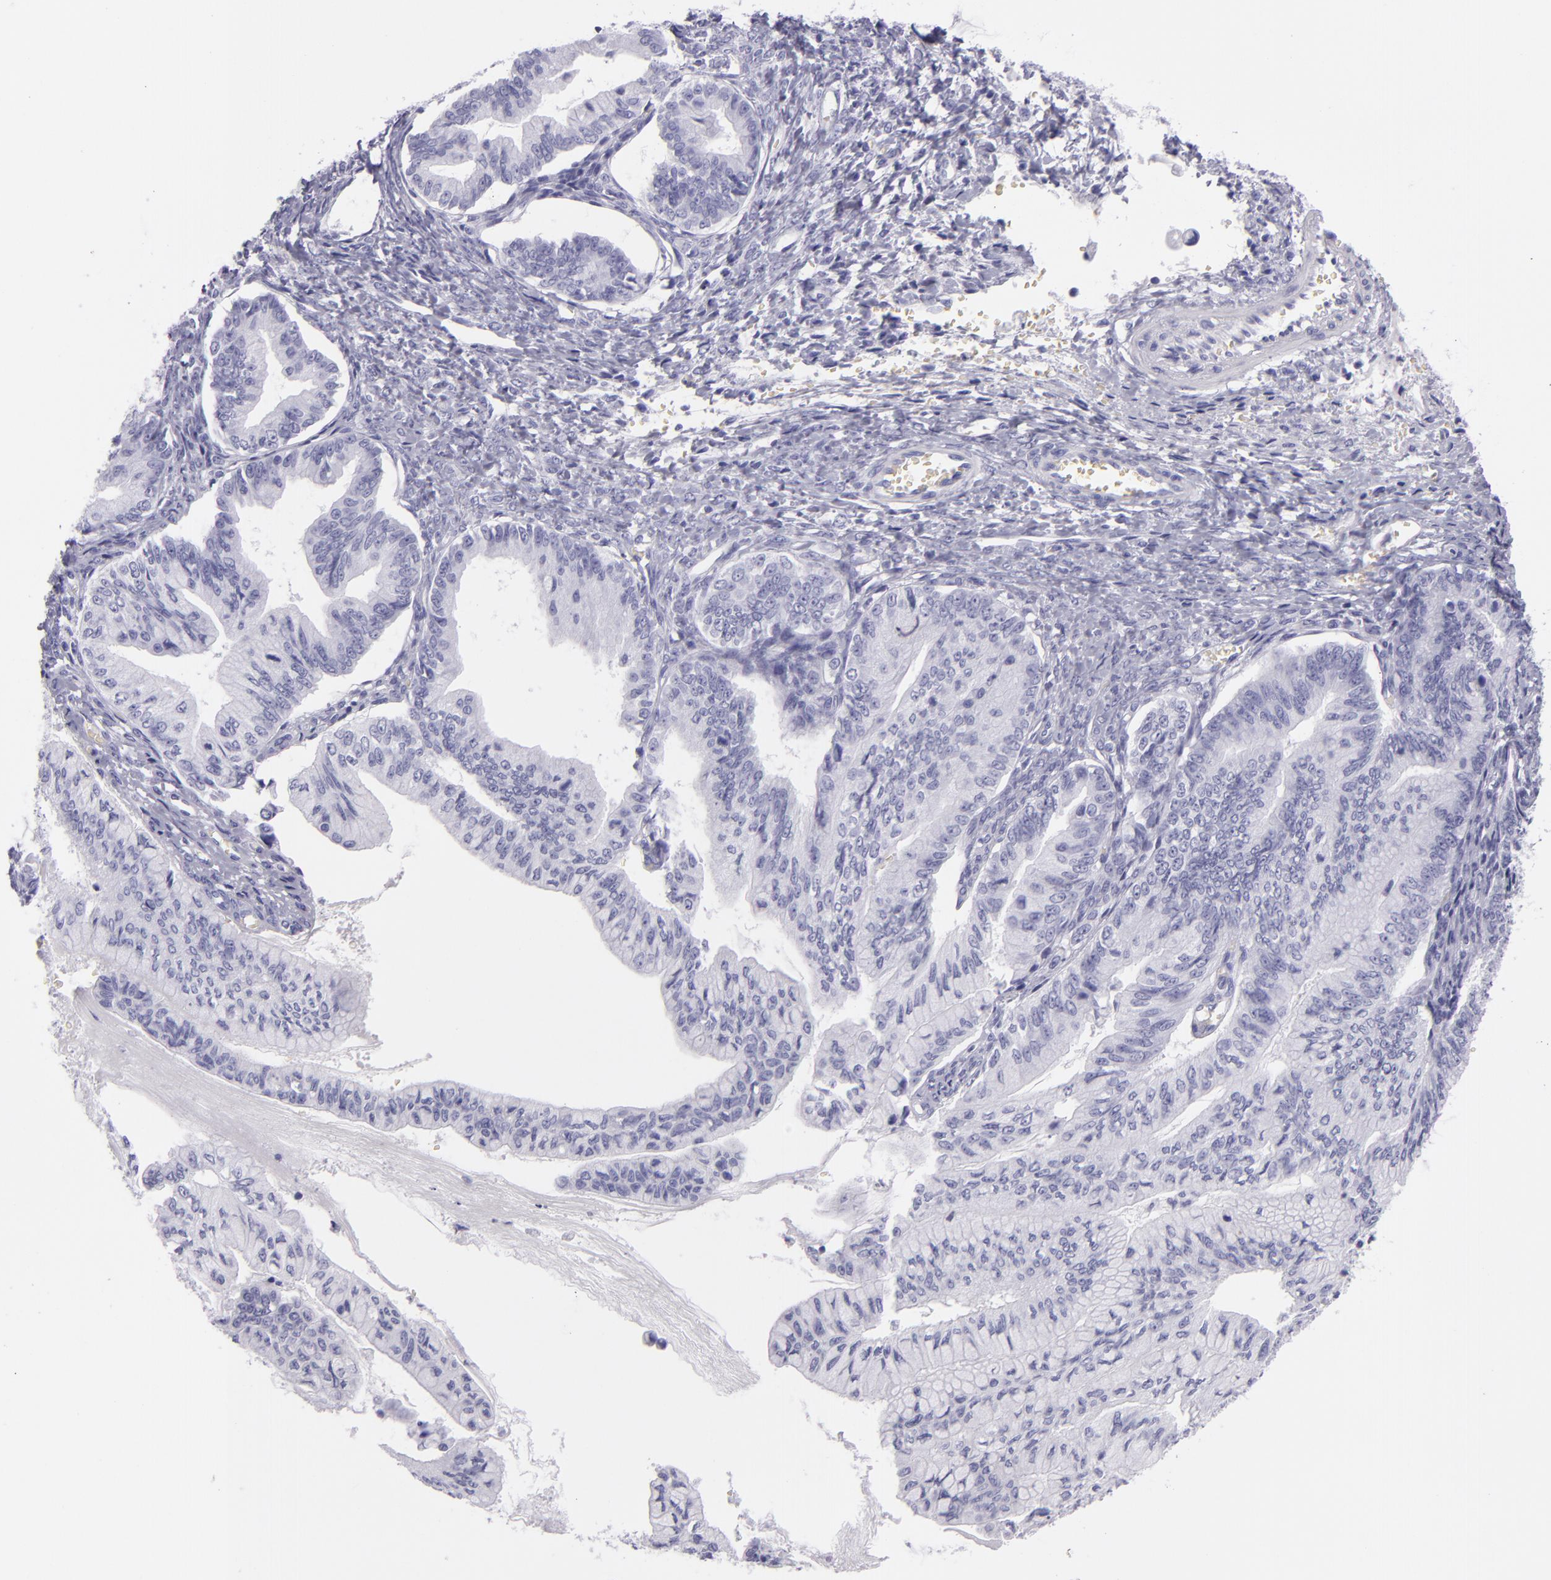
{"staining": {"intensity": "negative", "quantity": "none", "location": "none"}, "tissue": "ovarian cancer", "cell_type": "Tumor cells", "image_type": "cancer", "snomed": [{"axis": "morphology", "description": "Cystadenocarcinoma, mucinous, NOS"}, {"axis": "topography", "description": "Ovary"}], "caption": "Protein analysis of ovarian cancer (mucinous cystadenocarcinoma) shows no significant expression in tumor cells.", "gene": "CR2", "patient": {"sex": "female", "age": 36}}